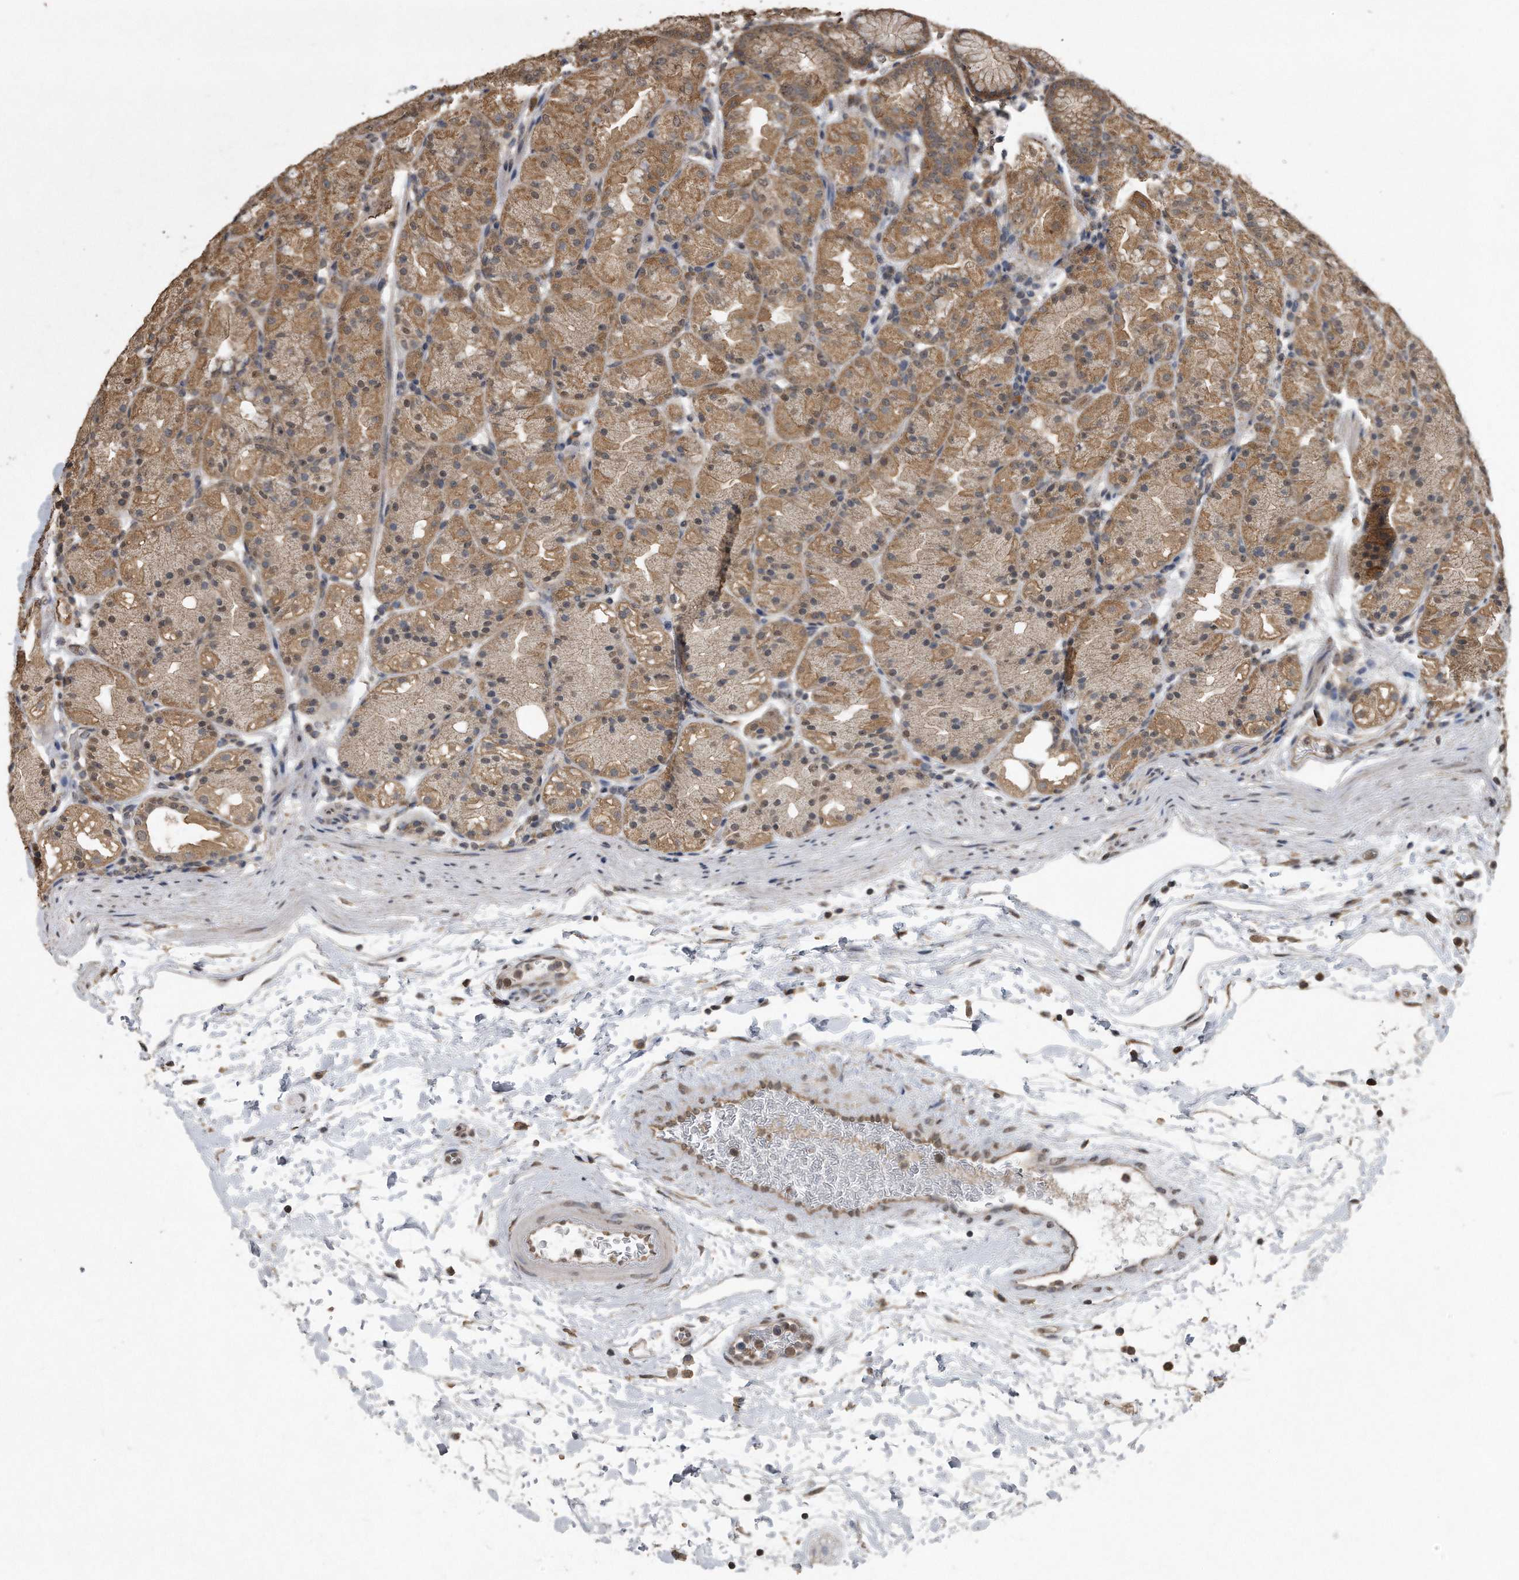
{"staining": {"intensity": "moderate", "quantity": ">75%", "location": "cytoplasmic/membranous,nuclear"}, "tissue": "stomach", "cell_type": "Glandular cells", "image_type": "normal", "snomed": [{"axis": "morphology", "description": "Normal tissue, NOS"}, {"axis": "topography", "description": "Stomach, upper"}], "caption": "This is an image of immunohistochemistry (IHC) staining of benign stomach, which shows moderate positivity in the cytoplasmic/membranous,nuclear of glandular cells.", "gene": "CRYZL1", "patient": {"sex": "male", "age": 48}}